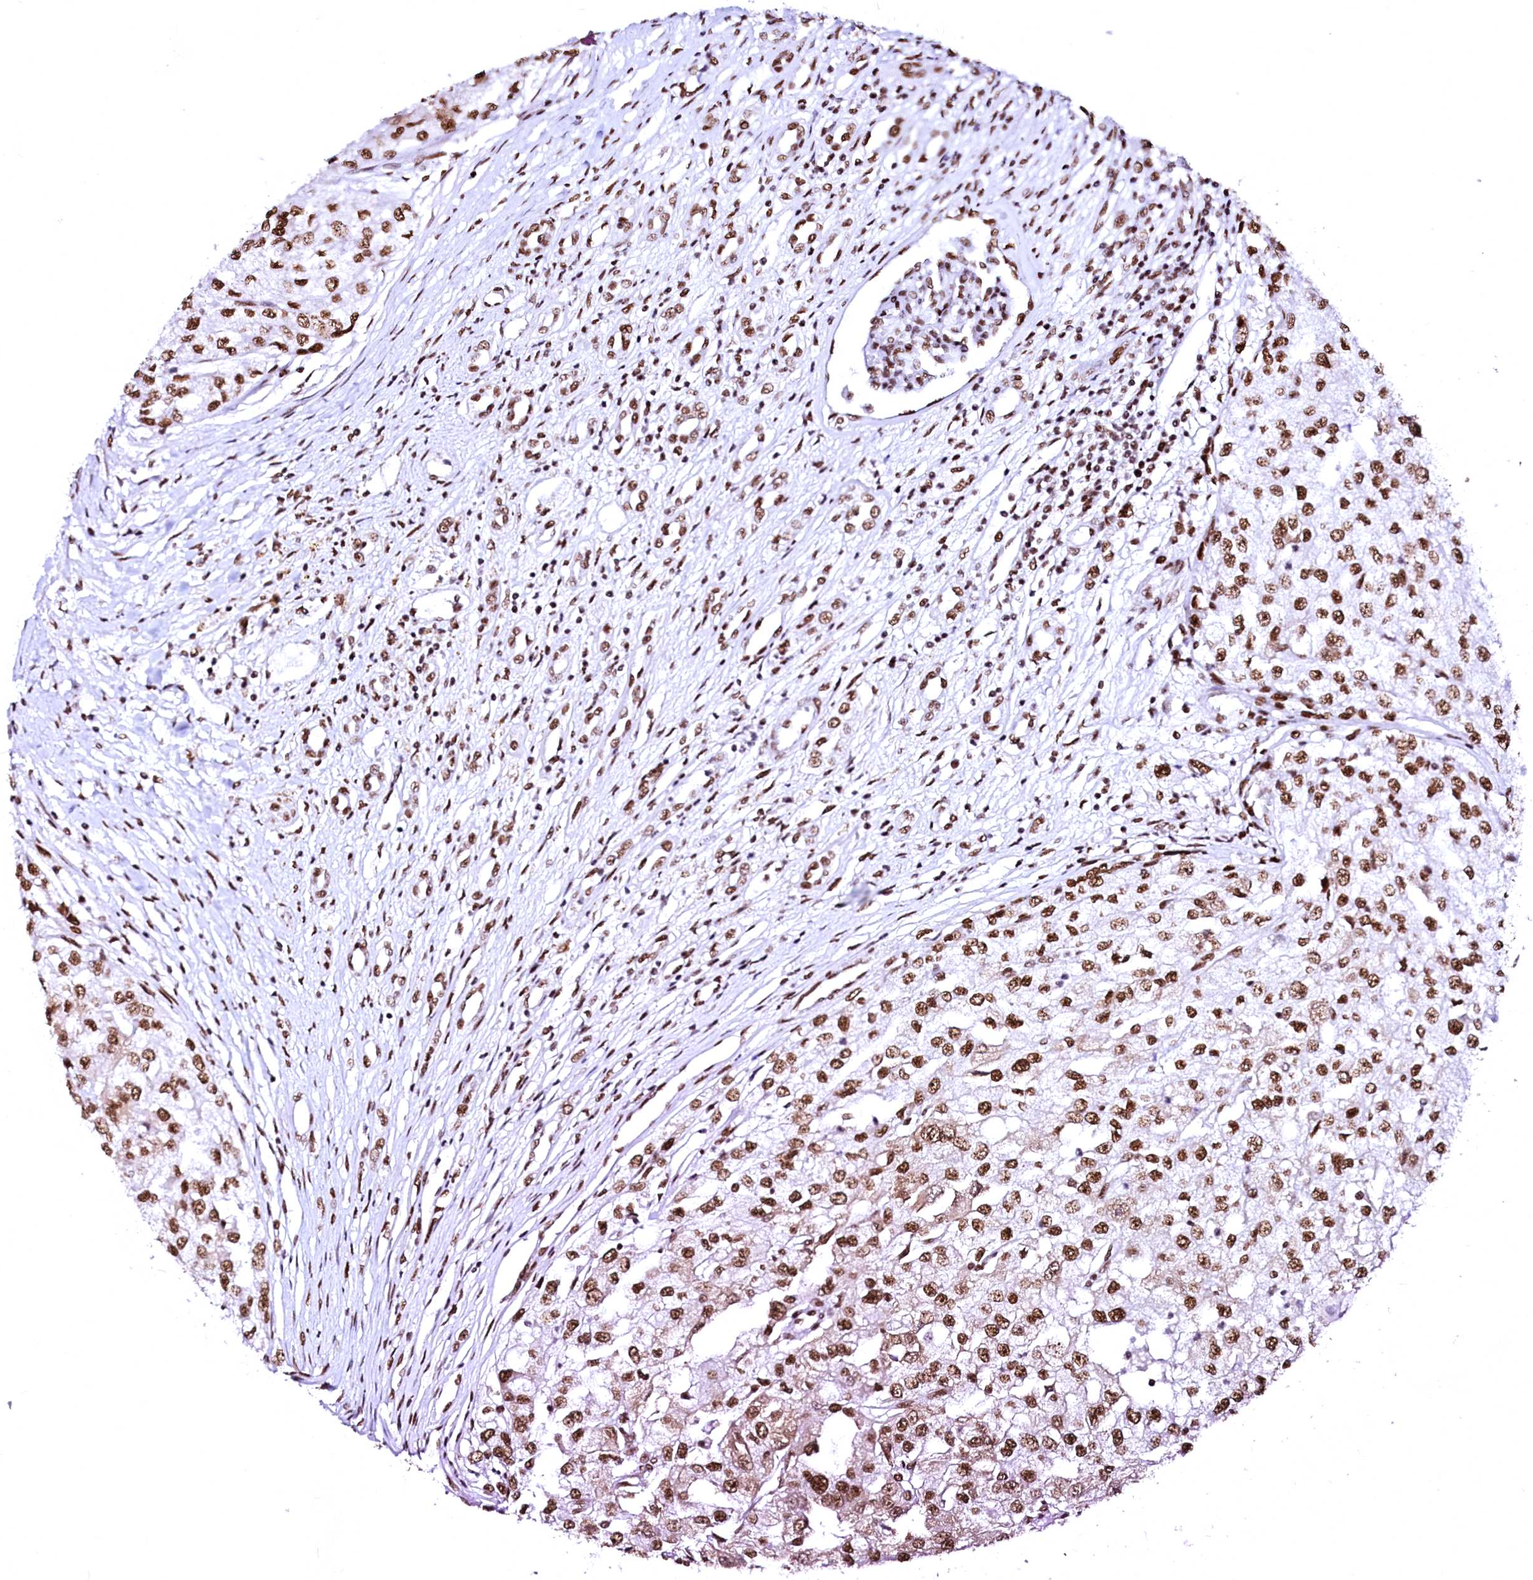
{"staining": {"intensity": "moderate", "quantity": ">75%", "location": "nuclear"}, "tissue": "renal cancer", "cell_type": "Tumor cells", "image_type": "cancer", "snomed": [{"axis": "morphology", "description": "Adenocarcinoma, NOS"}, {"axis": "topography", "description": "Kidney"}], "caption": "DAB (3,3'-diaminobenzidine) immunohistochemical staining of adenocarcinoma (renal) demonstrates moderate nuclear protein expression in about >75% of tumor cells. (Brightfield microscopy of DAB IHC at high magnification).", "gene": "CPSF6", "patient": {"sex": "female", "age": 54}}